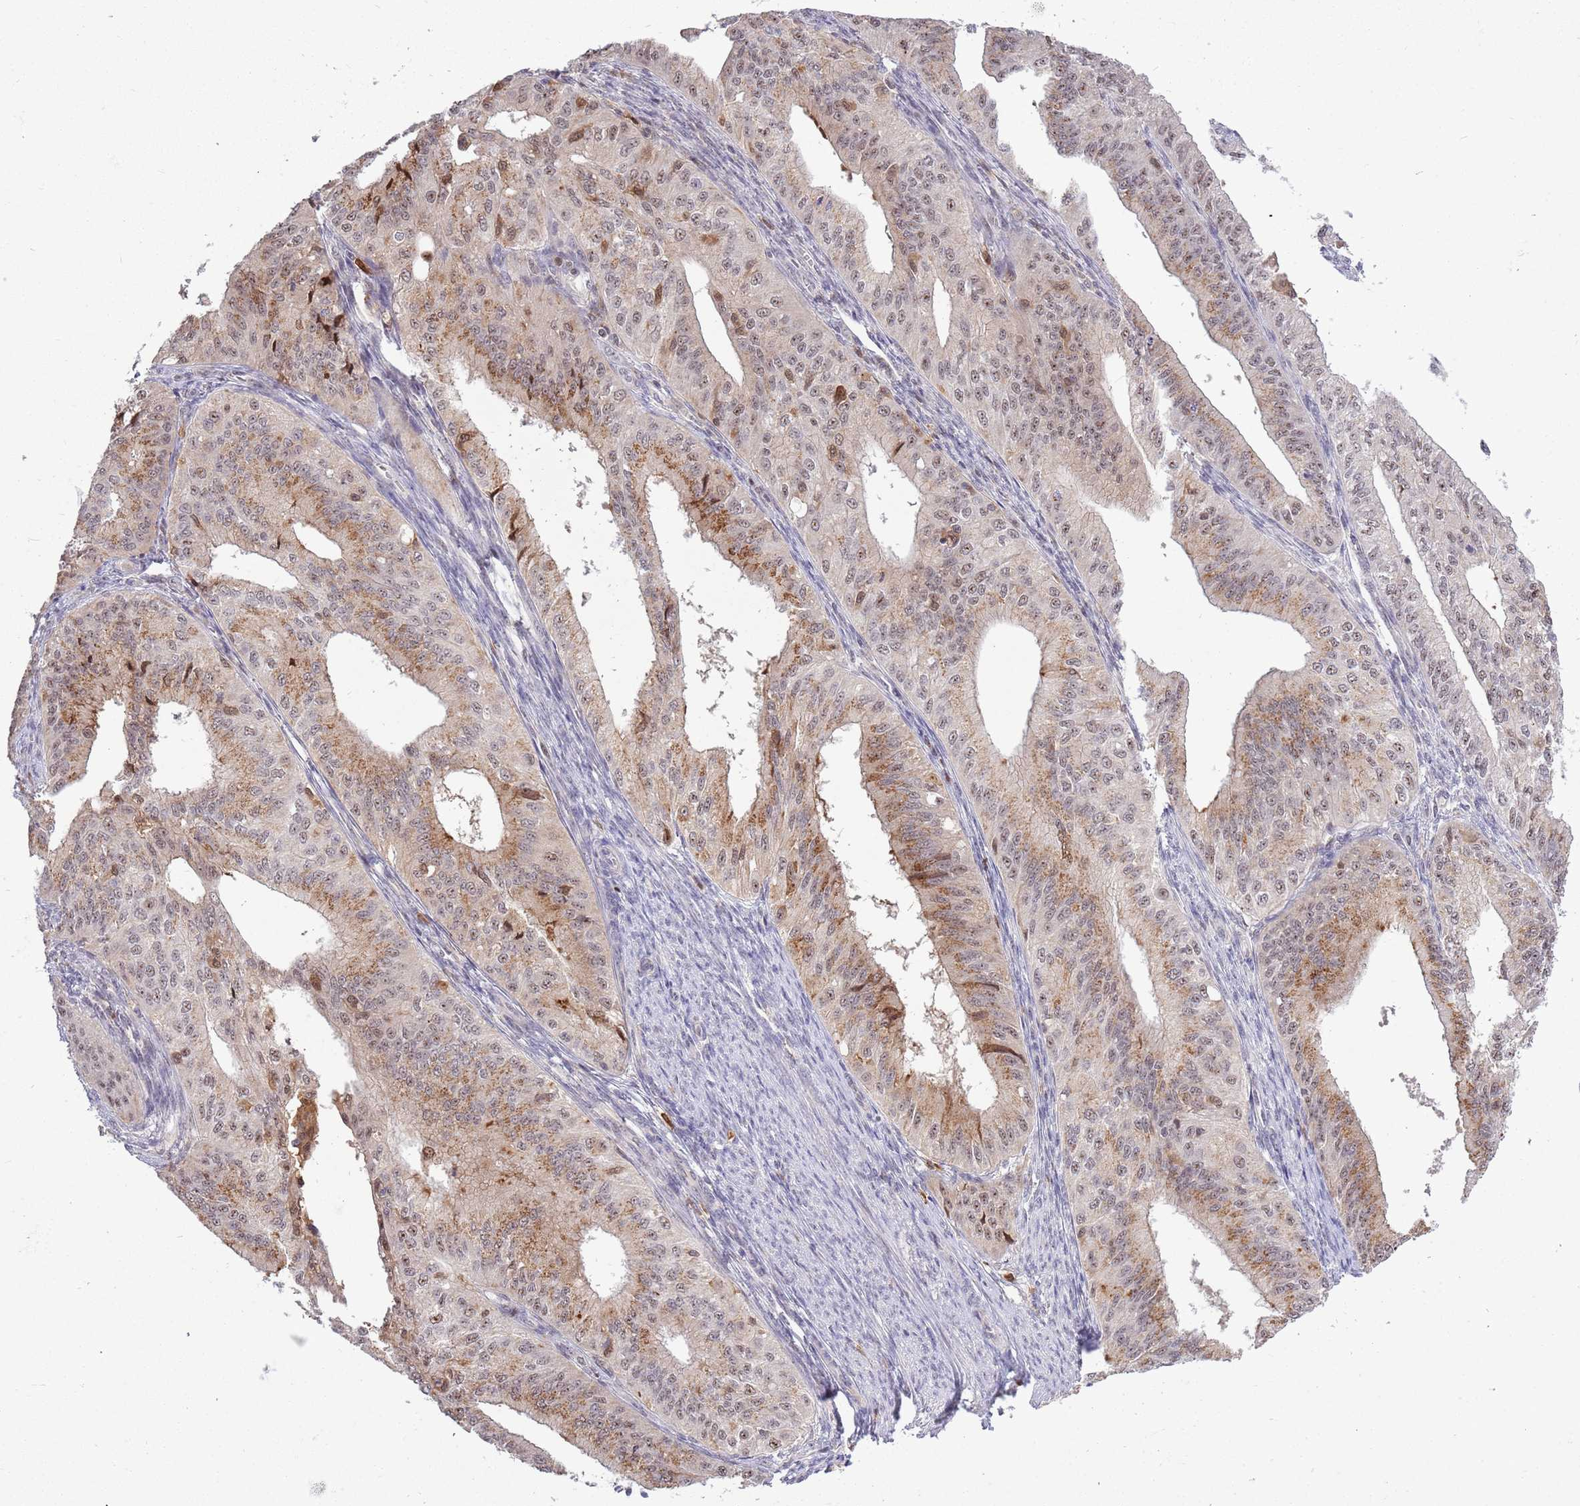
{"staining": {"intensity": "weak", "quantity": "25%-75%", "location": "cytoplasmic/membranous,nuclear"}, "tissue": "endometrial cancer", "cell_type": "Tumor cells", "image_type": "cancer", "snomed": [{"axis": "morphology", "description": "Adenocarcinoma, NOS"}, {"axis": "topography", "description": "Endometrium"}], "caption": "Protein expression analysis of human endometrial adenocarcinoma reveals weak cytoplasmic/membranous and nuclear expression in about 25%-75% of tumor cells.", "gene": "CCNJL", "patient": {"sex": "female", "age": 50}}